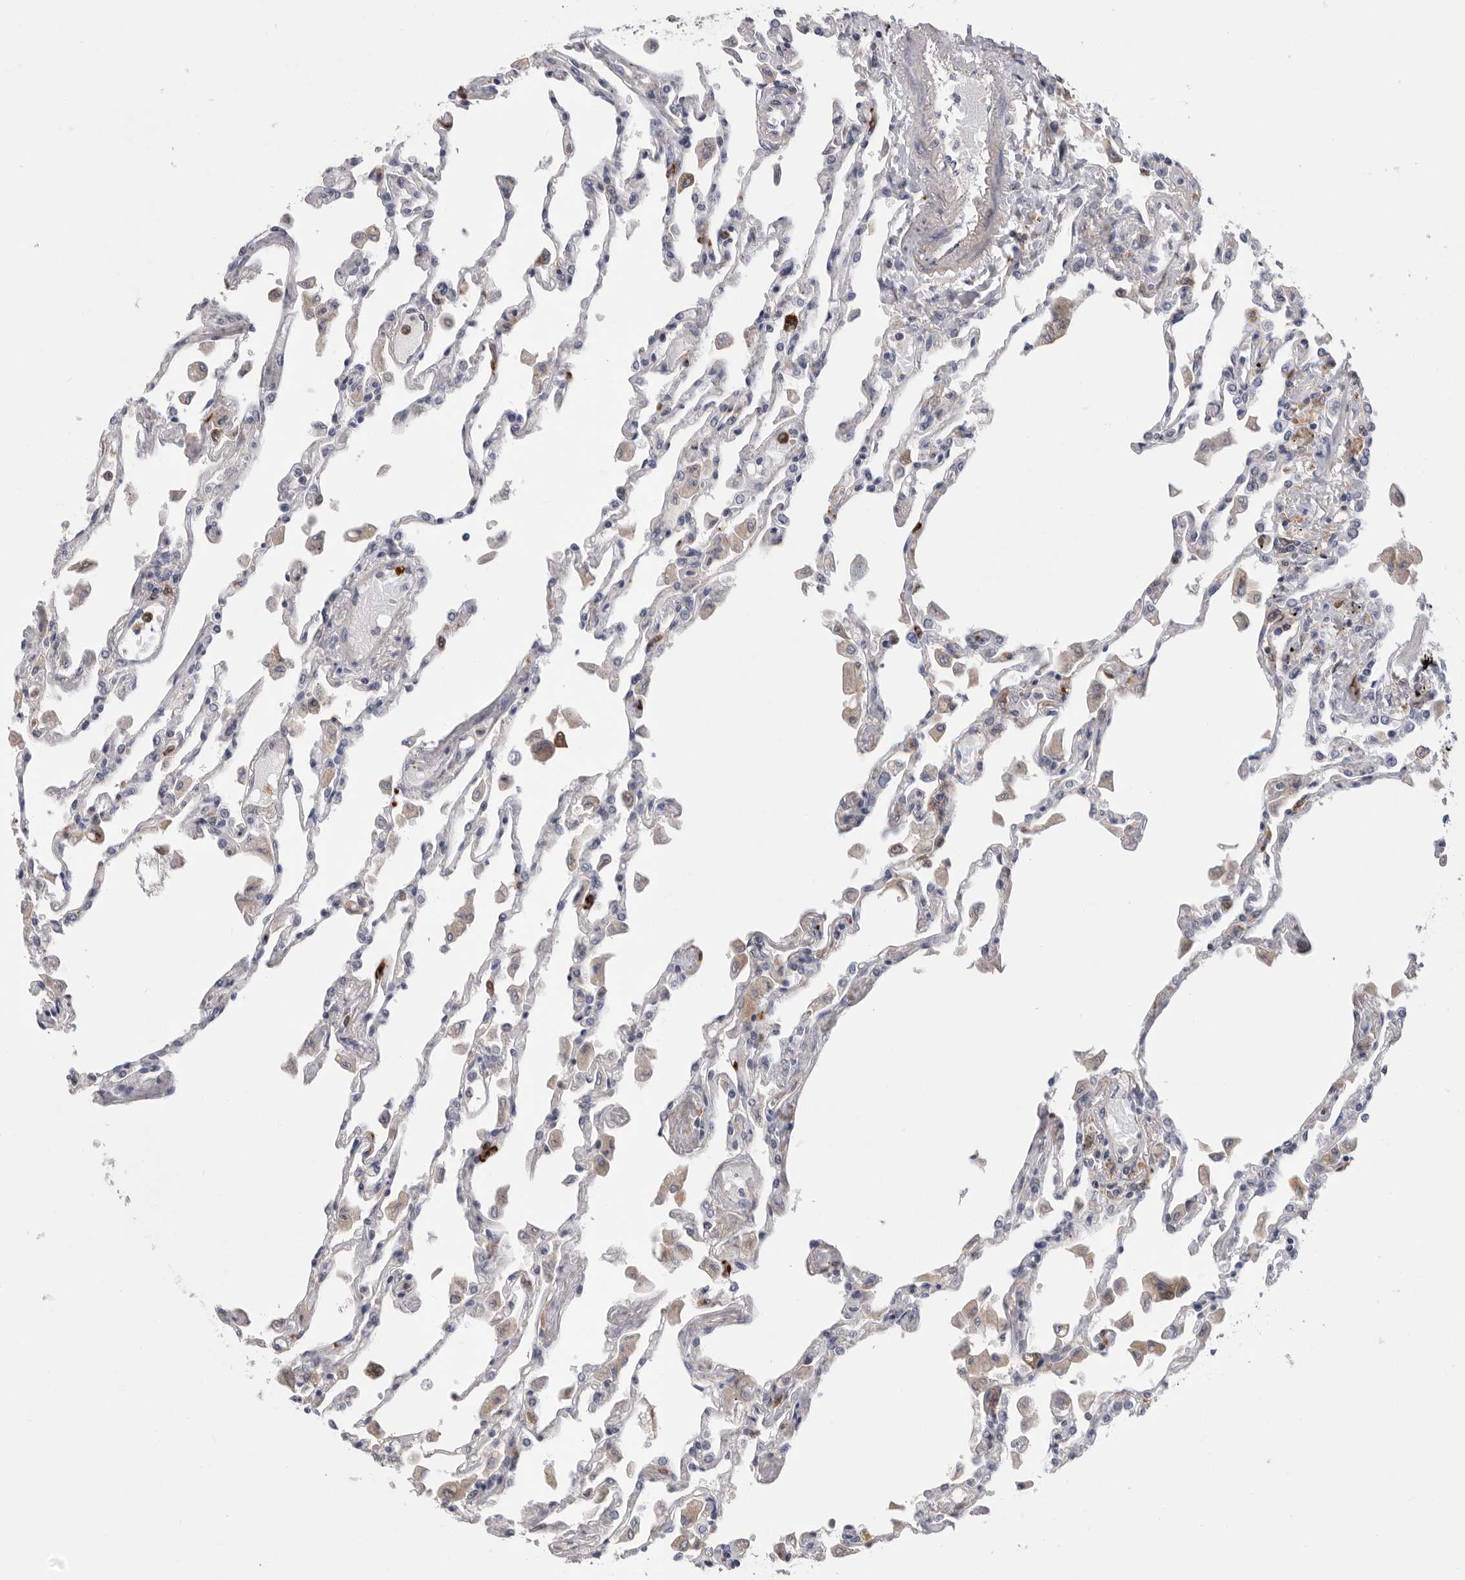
{"staining": {"intensity": "negative", "quantity": "none", "location": "none"}, "tissue": "lung", "cell_type": "Alveolar cells", "image_type": "normal", "snomed": [{"axis": "morphology", "description": "Normal tissue, NOS"}, {"axis": "topography", "description": "Bronchus"}, {"axis": "topography", "description": "Lung"}], "caption": "Immunohistochemical staining of normal lung demonstrates no significant positivity in alveolar cells.", "gene": "SIGLEC10", "patient": {"sex": "female", "age": 49}}